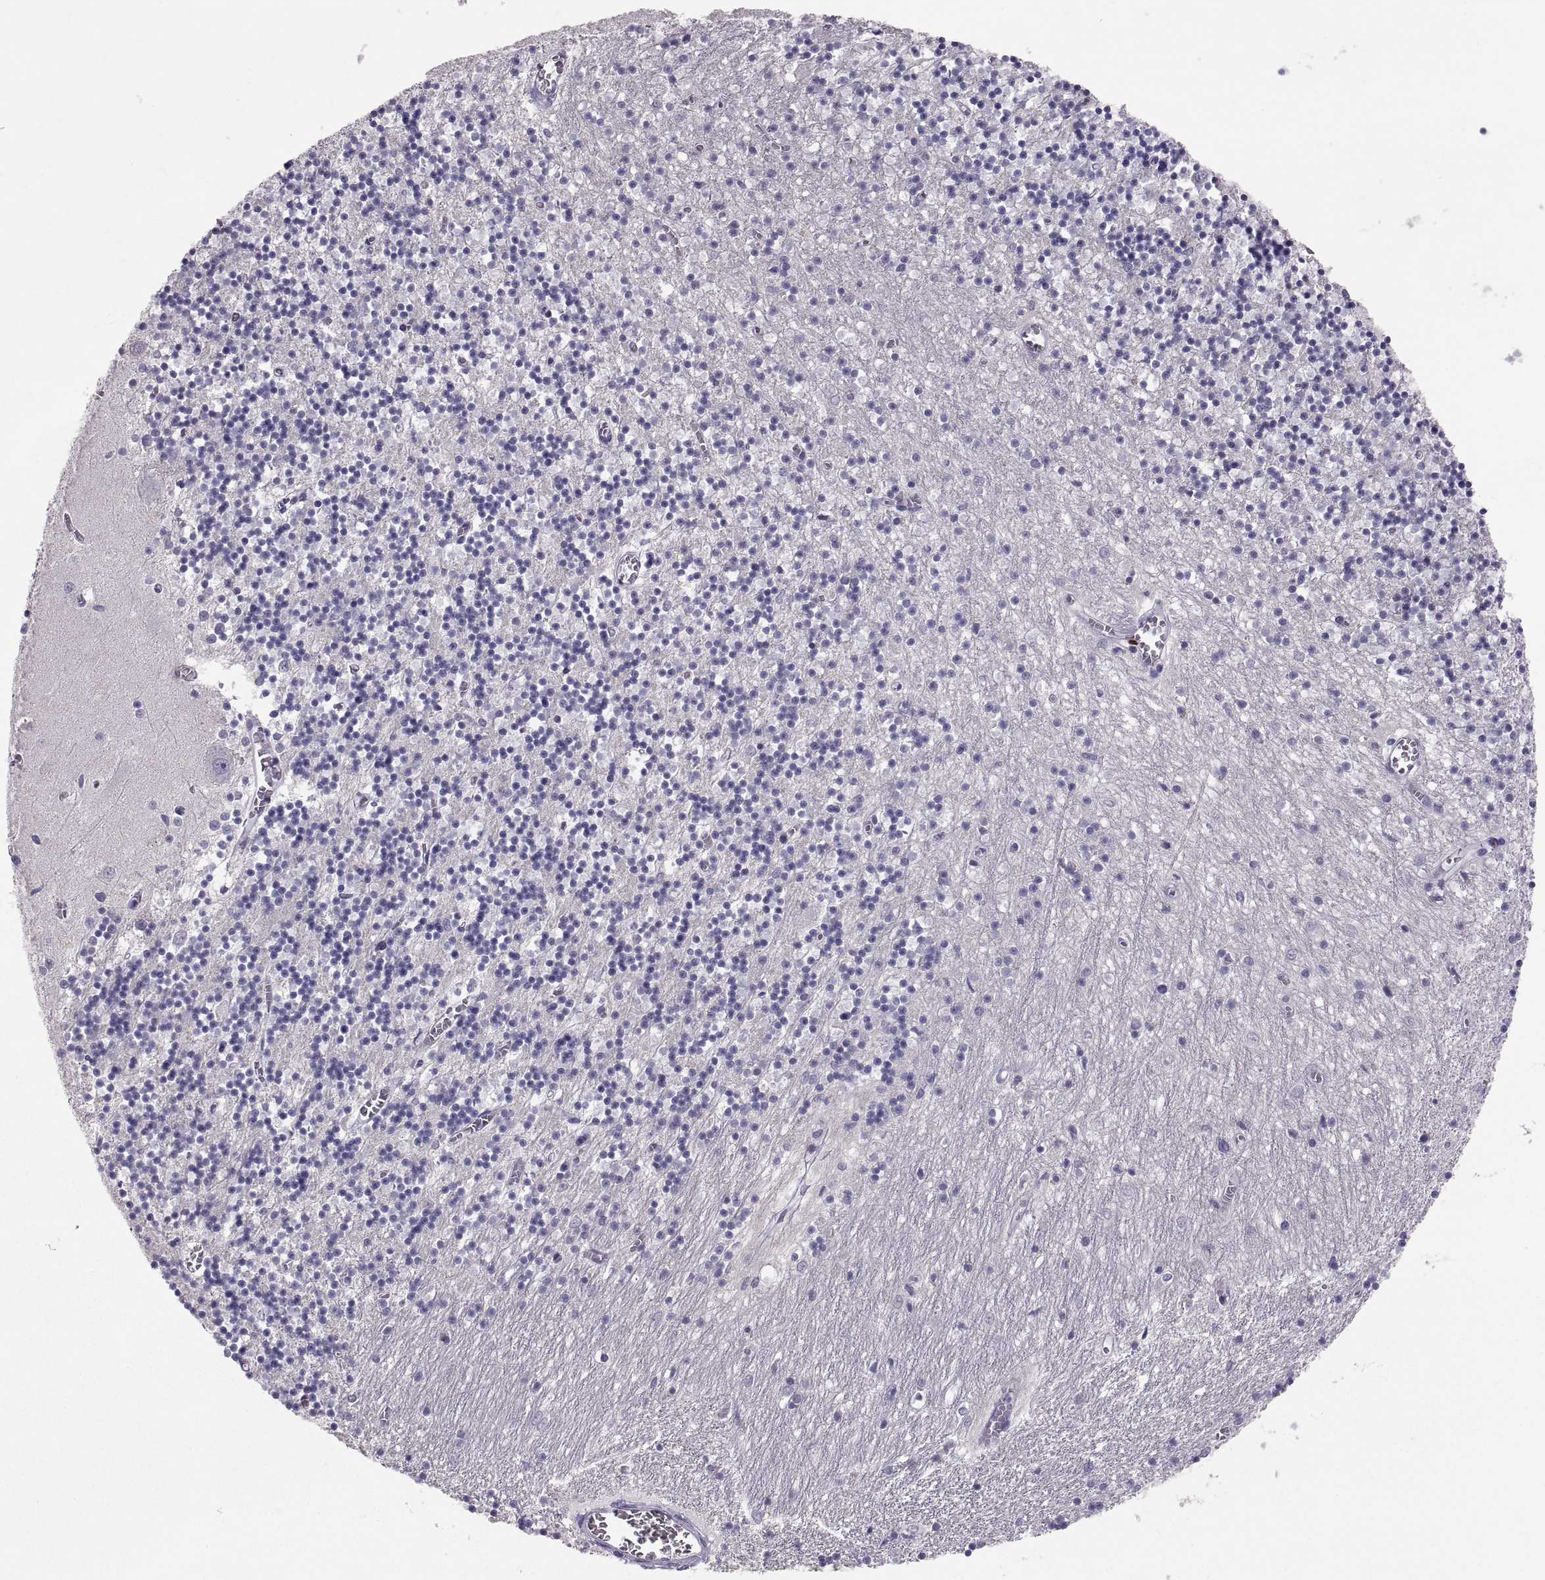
{"staining": {"intensity": "negative", "quantity": "none", "location": "none"}, "tissue": "cerebellum", "cell_type": "Cells in granular layer", "image_type": "normal", "snomed": [{"axis": "morphology", "description": "Normal tissue, NOS"}, {"axis": "topography", "description": "Cerebellum"}], "caption": "Protein analysis of benign cerebellum displays no significant expression in cells in granular layer. The staining was performed using DAB to visualize the protein expression in brown, while the nuclei were stained in blue with hematoxylin (Magnification: 20x).", "gene": "PTN", "patient": {"sex": "female", "age": 64}}